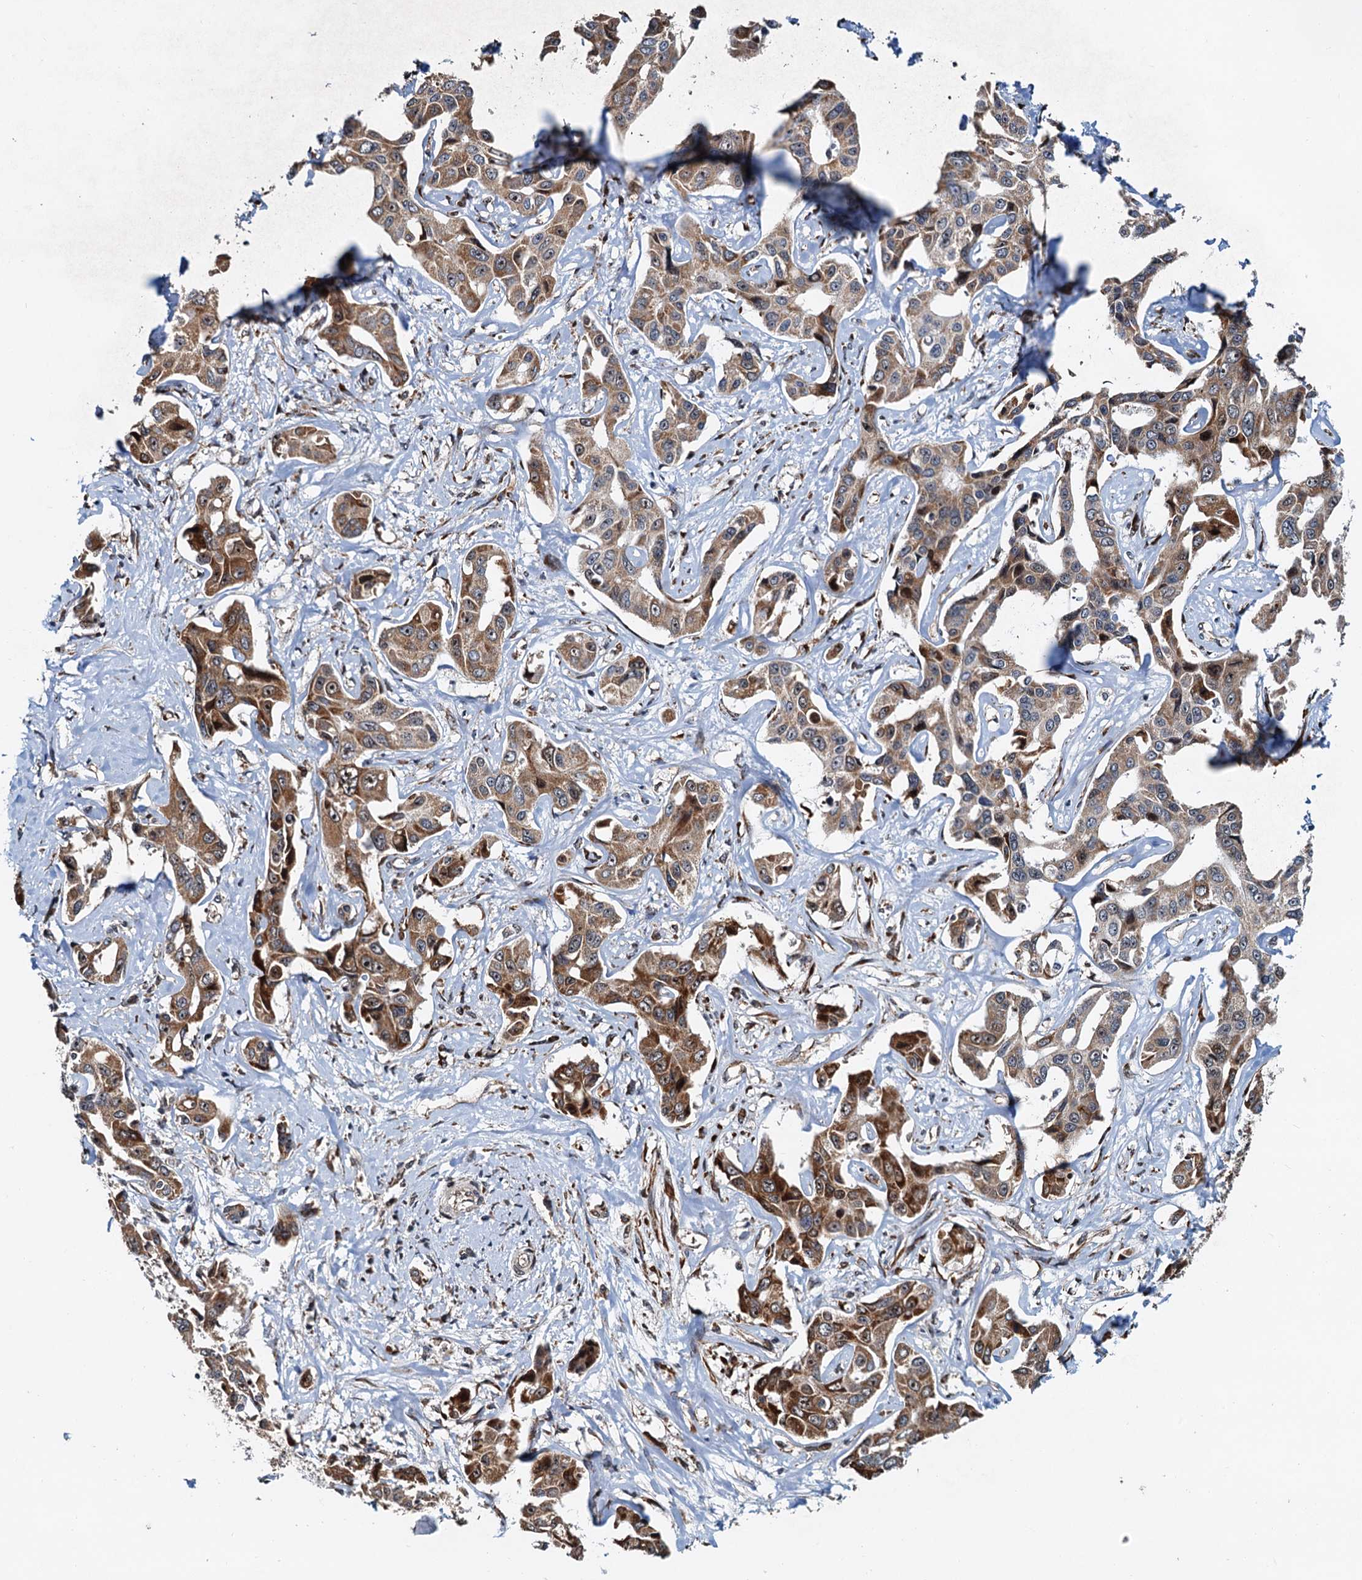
{"staining": {"intensity": "moderate", "quantity": ">75%", "location": "cytoplasmic/membranous"}, "tissue": "liver cancer", "cell_type": "Tumor cells", "image_type": "cancer", "snomed": [{"axis": "morphology", "description": "Cholangiocarcinoma"}, {"axis": "topography", "description": "Liver"}], "caption": "Tumor cells demonstrate medium levels of moderate cytoplasmic/membranous positivity in about >75% of cells in cholangiocarcinoma (liver).", "gene": "DNAJC21", "patient": {"sex": "male", "age": 59}}